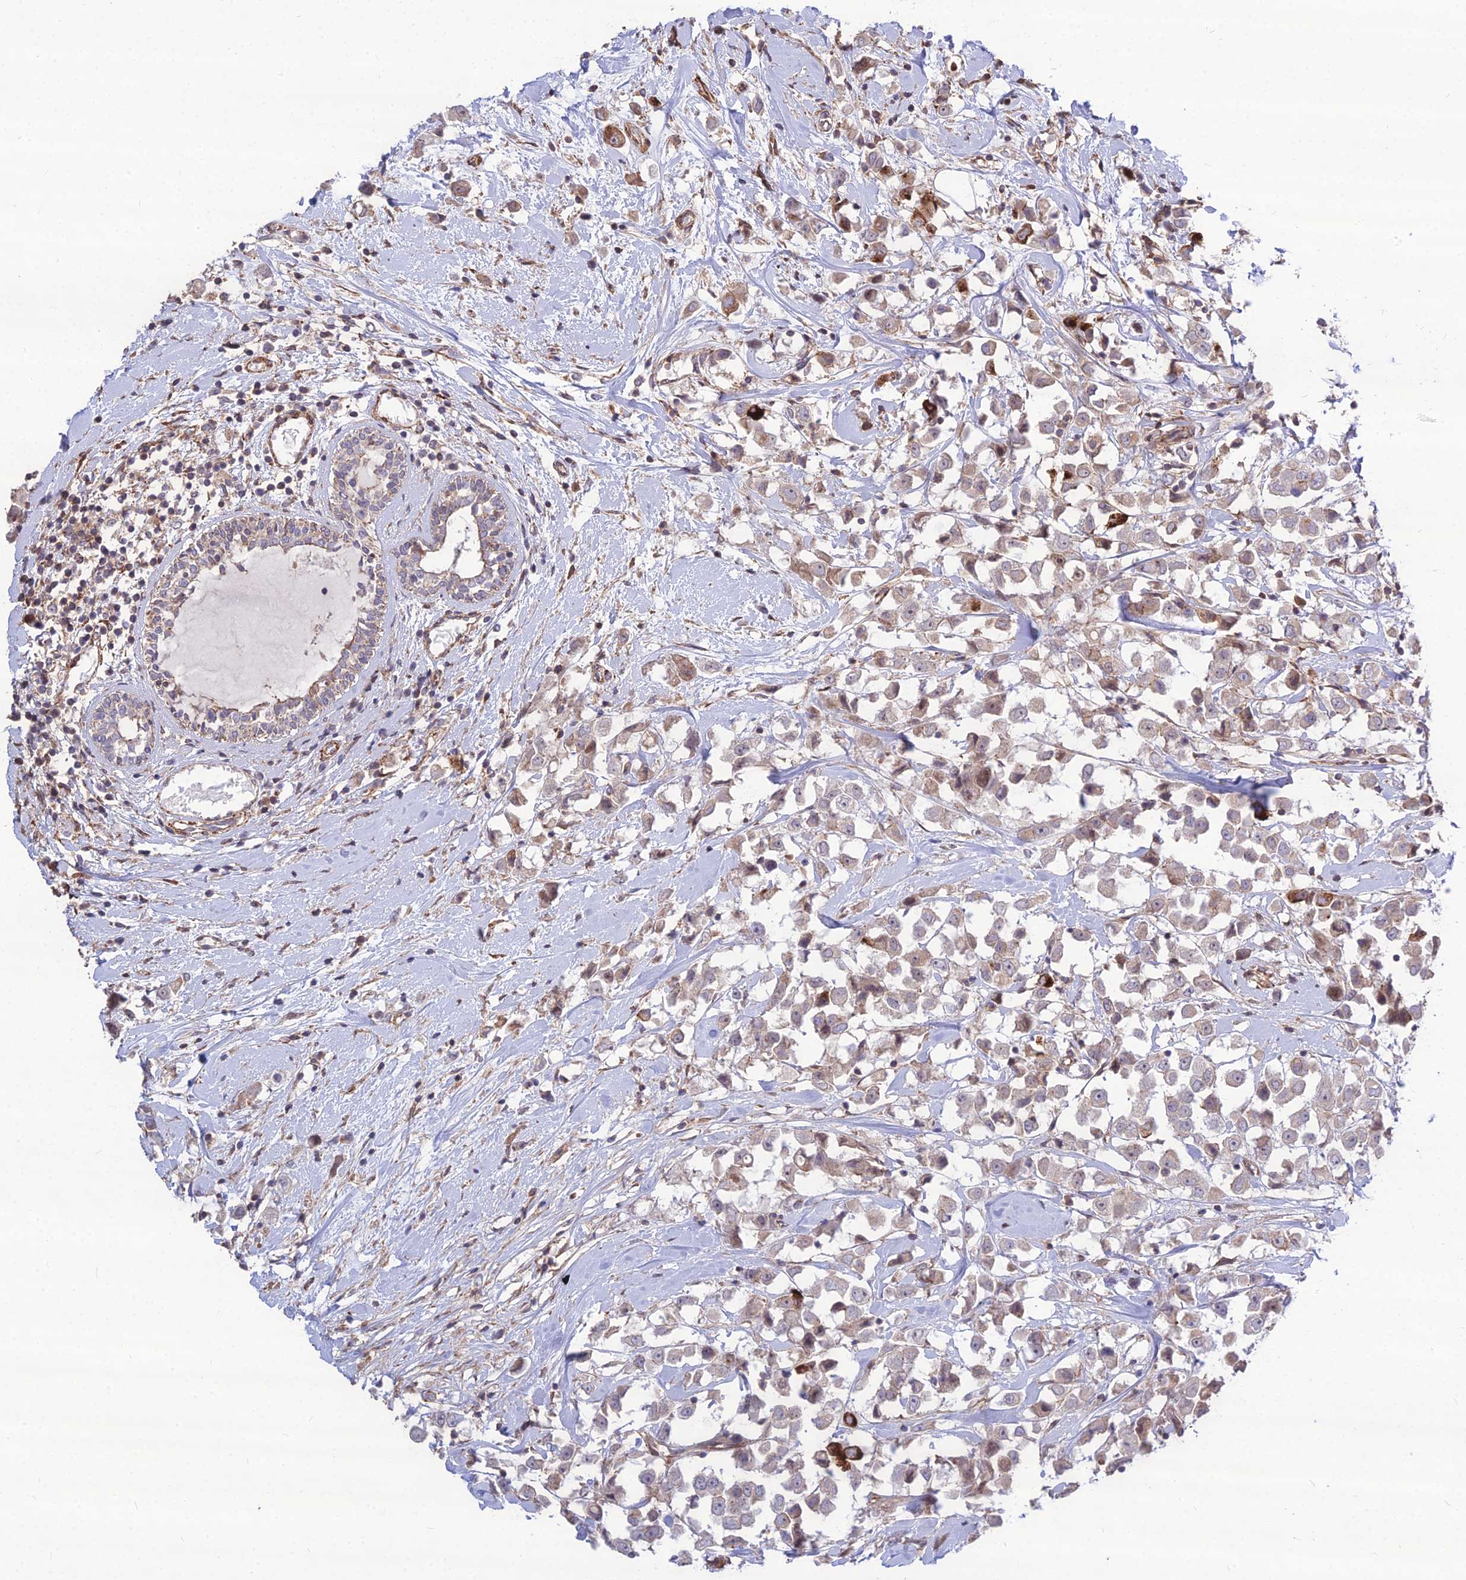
{"staining": {"intensity": "weak", "quantity": ">75%", "location": "cytoplasmic/membranous"}, "tissue": "breast cancer", "cell_type": "Tumor cells", "image_type": "cancer", "snomed": [{"axis": "morphology", "description": "Duct carcinoma"}, {"axis": "topography", "description": "Breast"}], "caption": "Protein expression analysis of intraductal carcinoma (breast) displays weak cytoplasmic/membranous expression in about >75% of tumor cells.", "gene": "TSPYL2", "patient": {"sex": "female", "age": 61}}